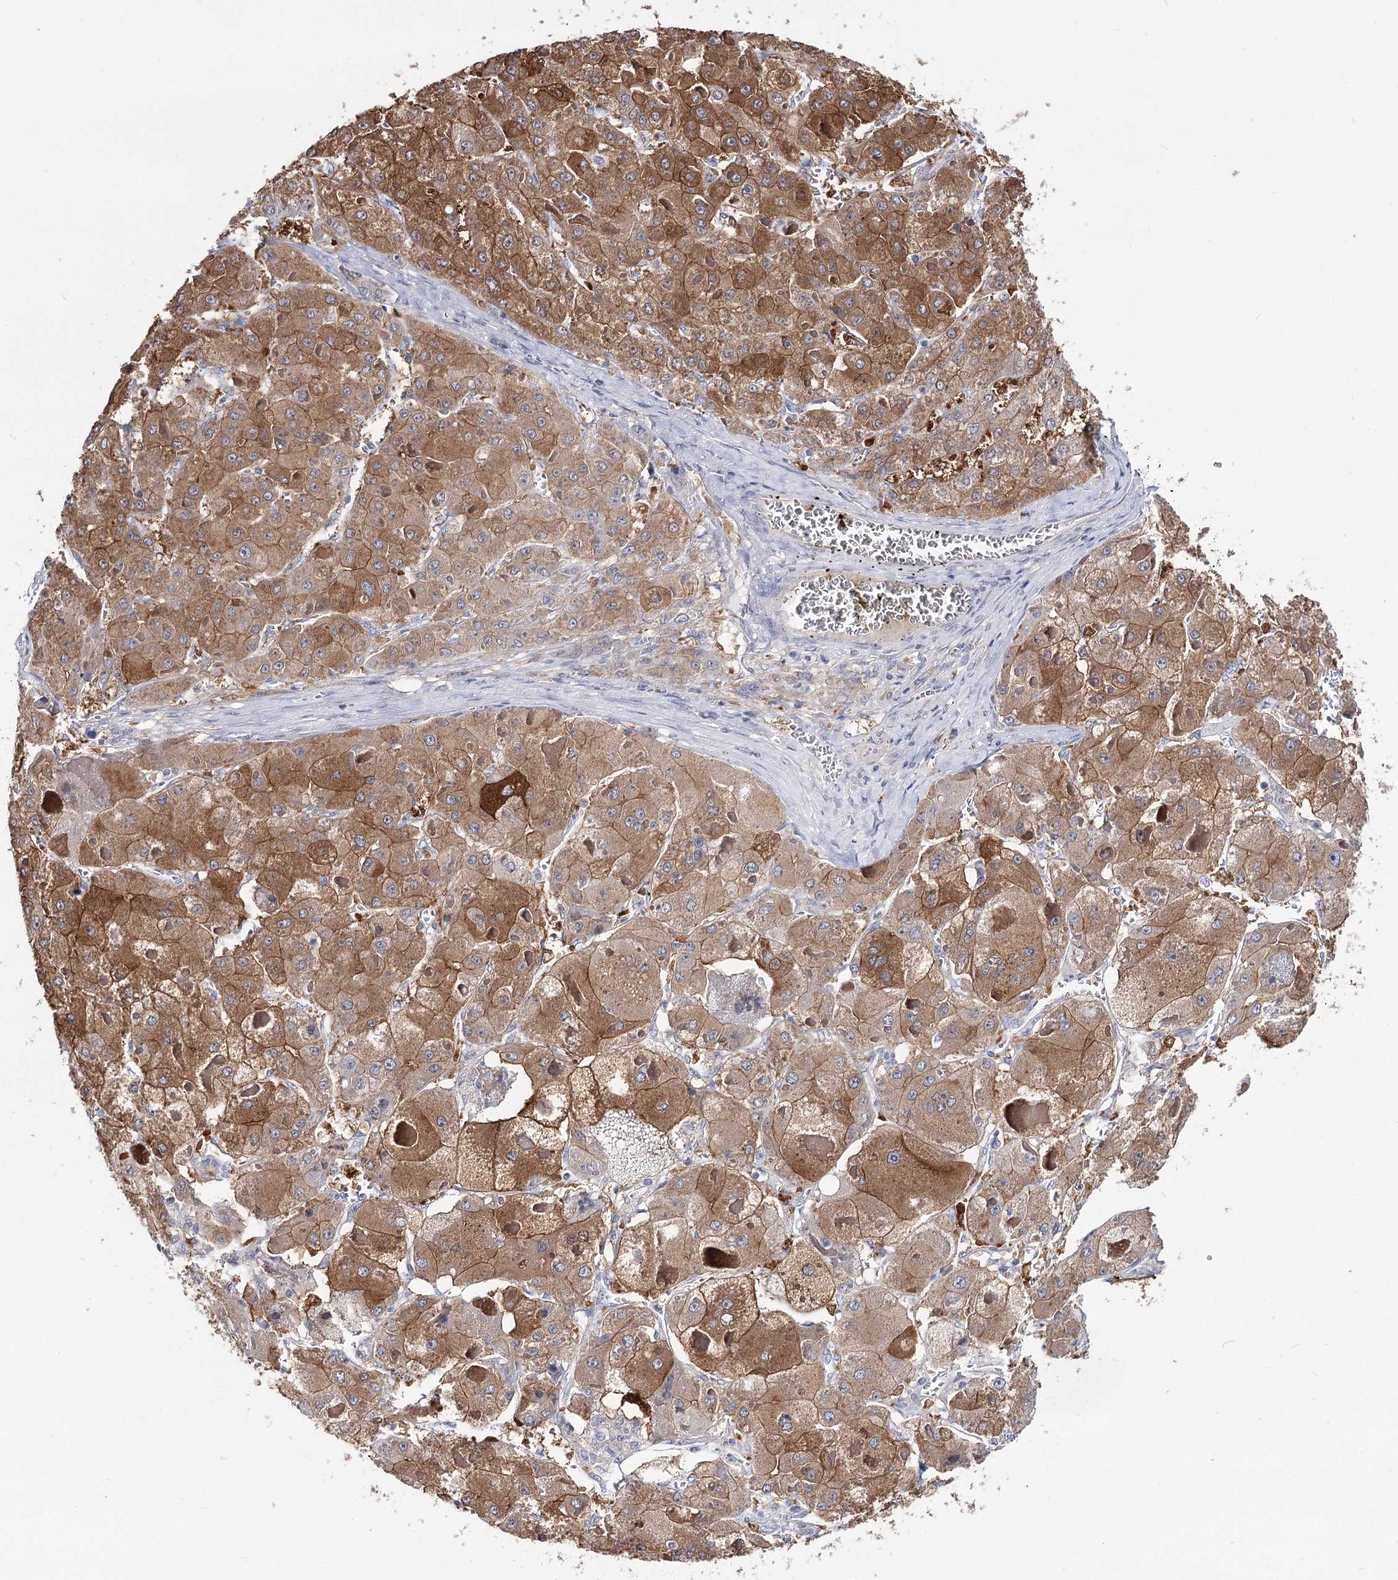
{"staining": {"intensity": "moderate", "quantity": ">75%", "location": "cytoplasmic/membranous"}, "tissue": "liver cancer", "cell_type": "Tumor cells", "image_type": "cancer", "snomed": [{"axis": "morphology", "description": "Carcinoma, Hepatocellular, NOS"}, {"axis": "topography", "description": "Liver"}], "caption": "IHC staining of hepatocellular carcinoma (liver), which exhibits medium levels of moderate cytoplasmic/membranous staining in about >75% of tumor cells indicating moderate cytoplasmic/membranous protein staining. The staining was performed using DAB (3,3'-diaminobenzidine) (brown) for protein detection and nuclei were counterstained in hematoxylin (blue).", "gene": "UGP2", "patient": {"sex": "female", "age": 73}}